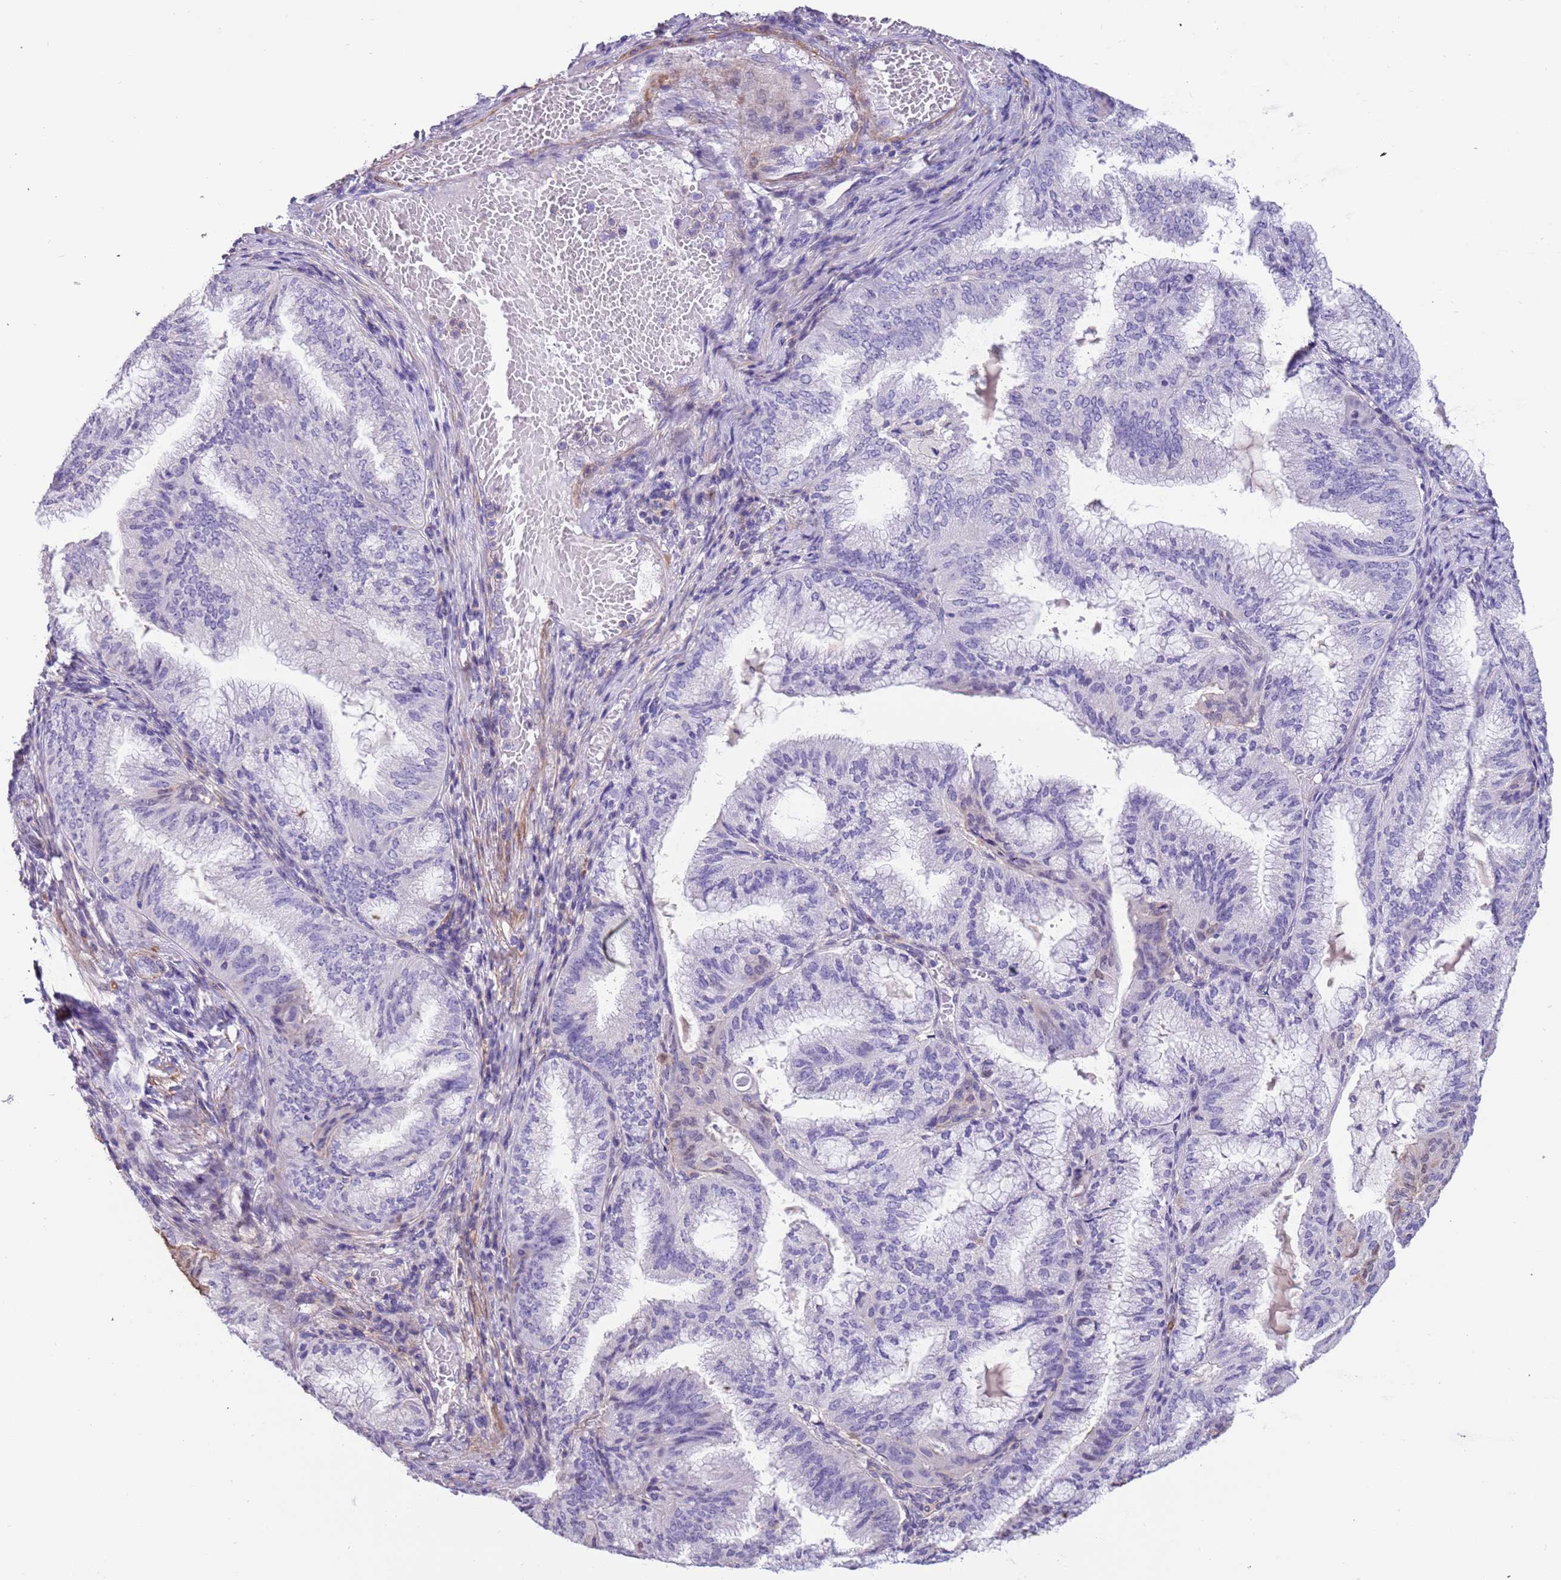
{"staining": {"intensity": "negative", "quantity": "none", "location": "none"}, "tissue": "endometrial cancer", "cell_type": "Tumor cells", "image_type": "cancer", "snomed": [{"axis": "morphology", "description": "Adenocarcinoma, NOS"}, {"axis": "topography", "description": "Endometrium"}], "caption": "Tumor cells are negative for protein expression in human endometrial adenocarcinoma.", "gene": "PCGF2", "patient": {"sex": "female", "age": 49}}